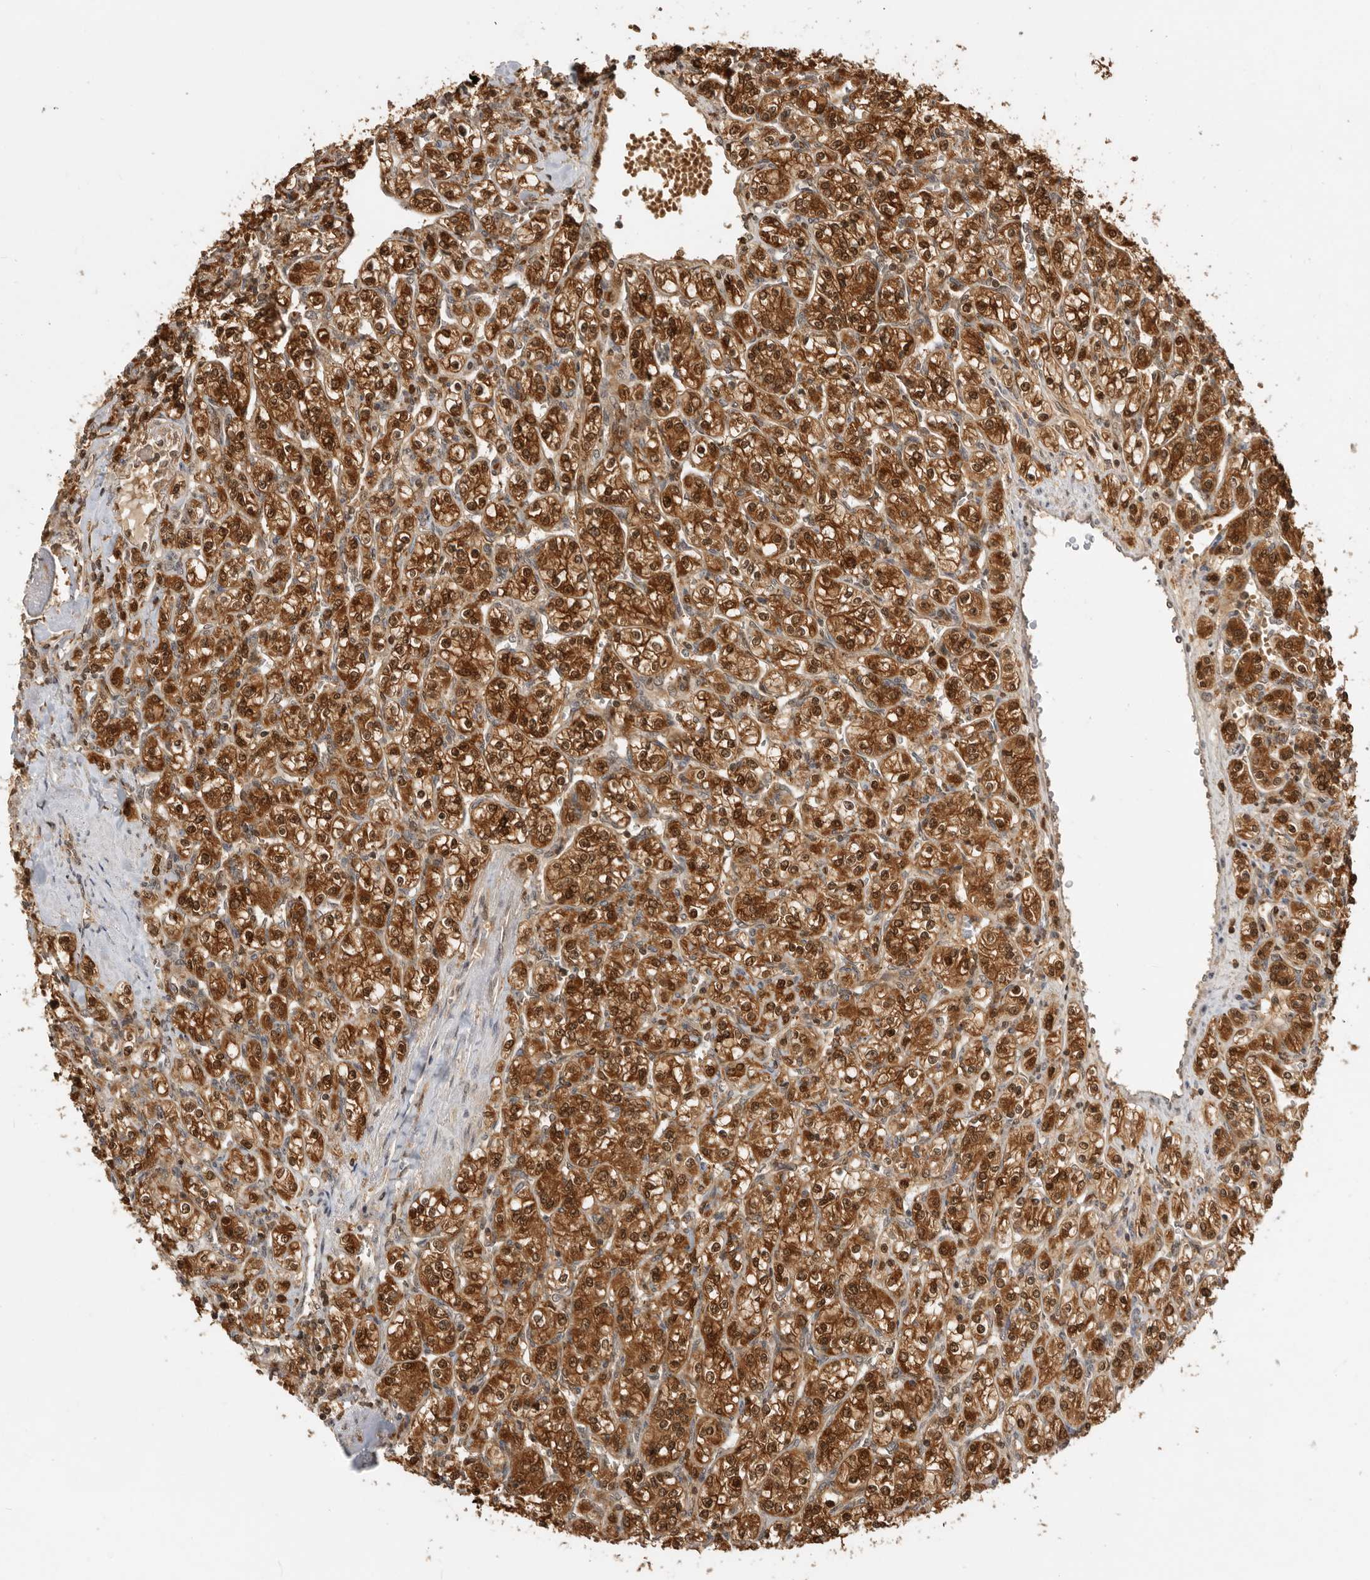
{"staining": {"intensity": "strong", "quantity": ">75%", "location": "cytoplasmic/membranous,nuclear"}, "tissue": "renal cancer", "cell_type": "Tumor cells", "image_type": "cancer", "snomed": [{"axis": "morphology", "description": "Adenocarcinoma, NOS"}, {"axis": "topography", "description": "Kidney"}], "caption": "Immunohistochemistry photomicrograph of human adenocarcinoma (renal) stained for a protein (brown), which exhibits high levels of strong cytoplasmic/membranous and nuclear expression in approximately >75% of tumor cells.", "gene": "ADPRS", "patient": {"sex": "male", "age": 77}}